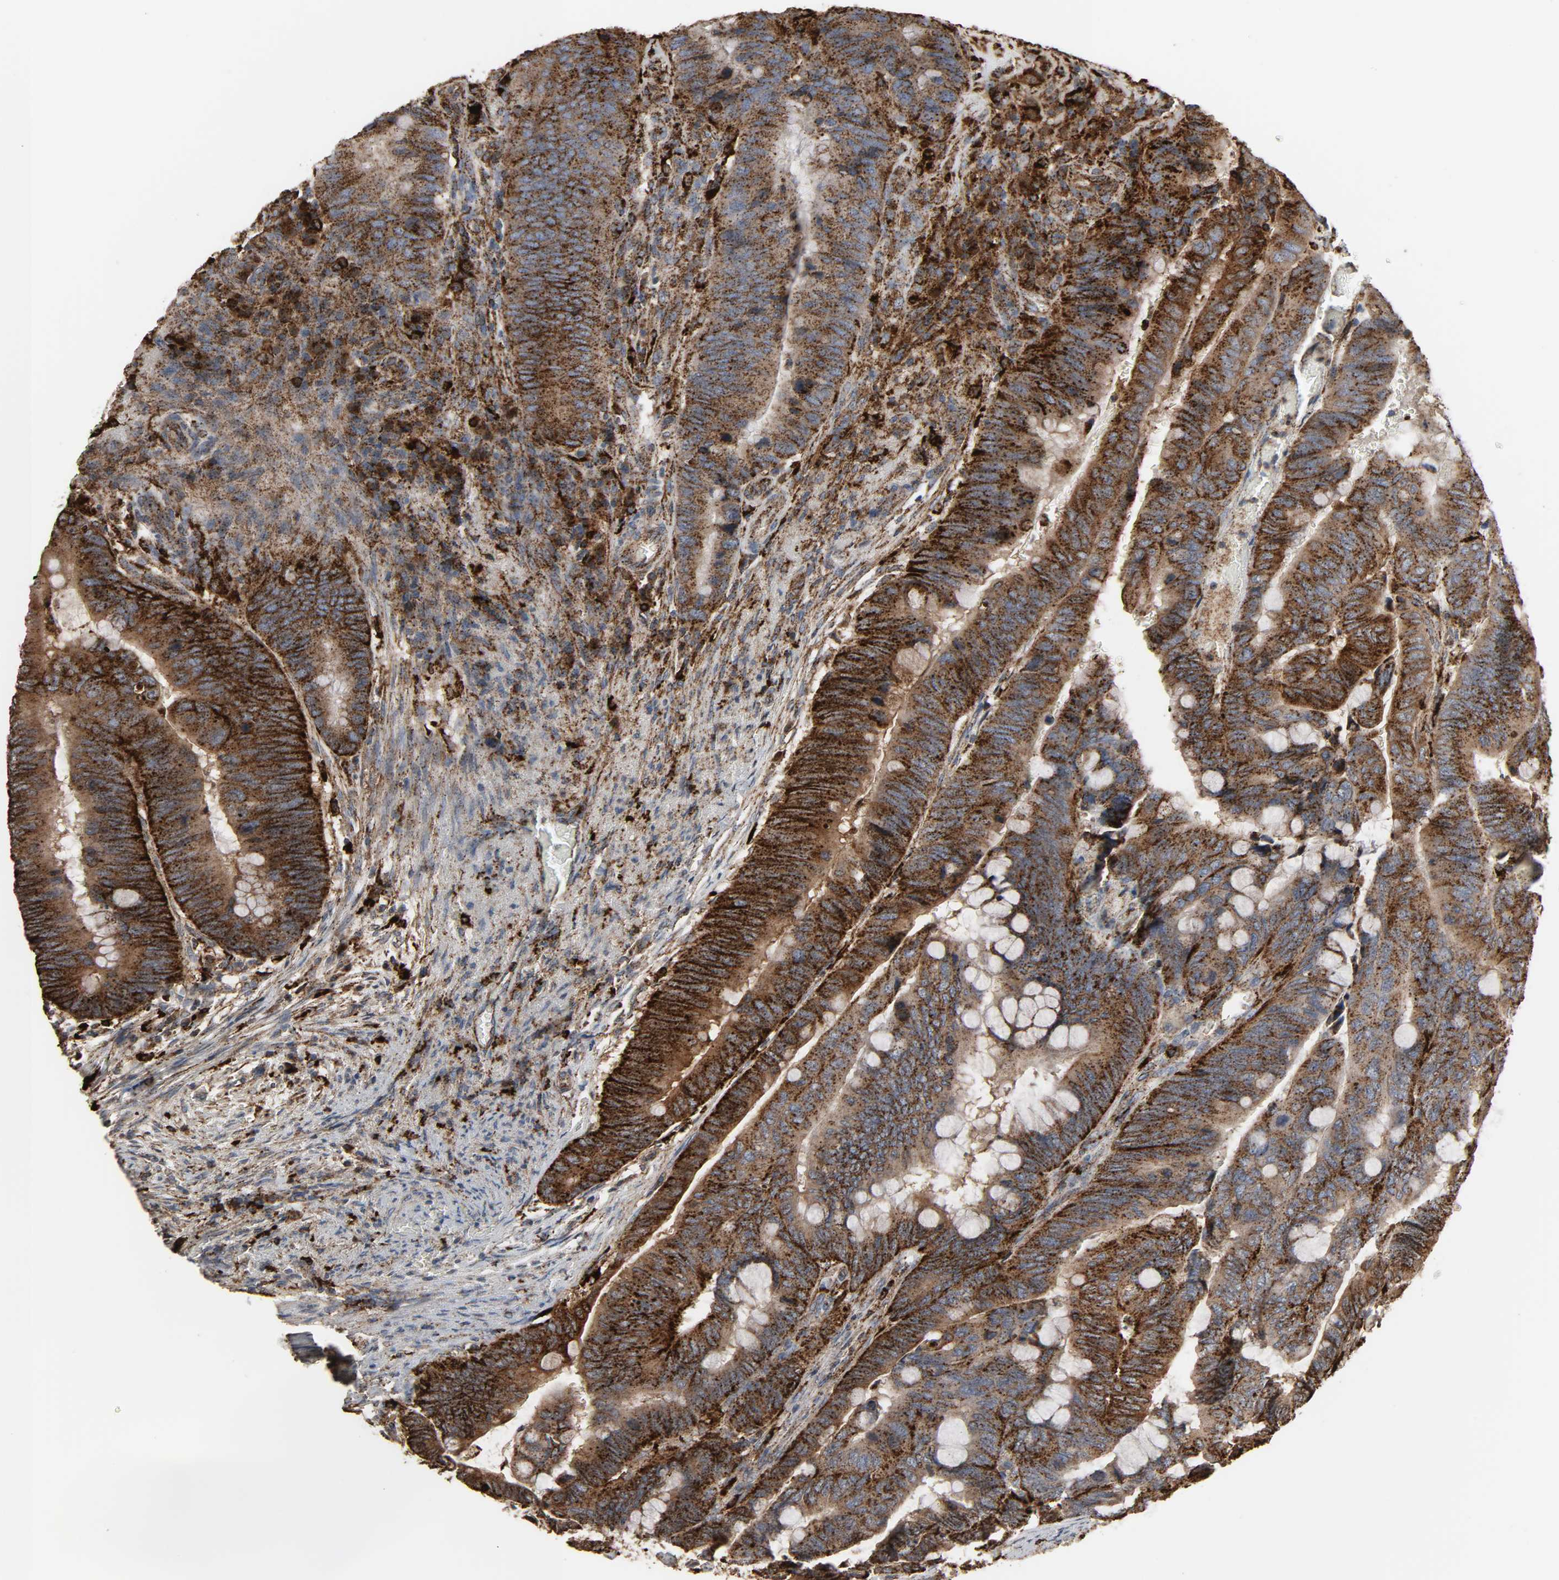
{"staining": {"intensity": "strong", "quantity": ">75%", "location": "cytoplasmic/membranous"}, "tissue": "colorectal cancer", "cell_type": "Tumor cells", "image_type": "cancer", "snomed": [{"axis": "morphology", "description": "Normal tissue, NOS"}, {"axis": "morphology", "description": "Adenocarcinoma, NOS"}, {"axis": "topography", "description": "Rectum"}, {"axis": "topography", "description": "Peripheral nerve tissue"}], "caption": "Adenocarcinoma (colorectal) stained with a brown dye exhibits strong cytoplasmic/membranous positive positivity in about >75% of tumor cells.", "gene": "PSAP", "patient": {"sex": "male", "age": 92}}